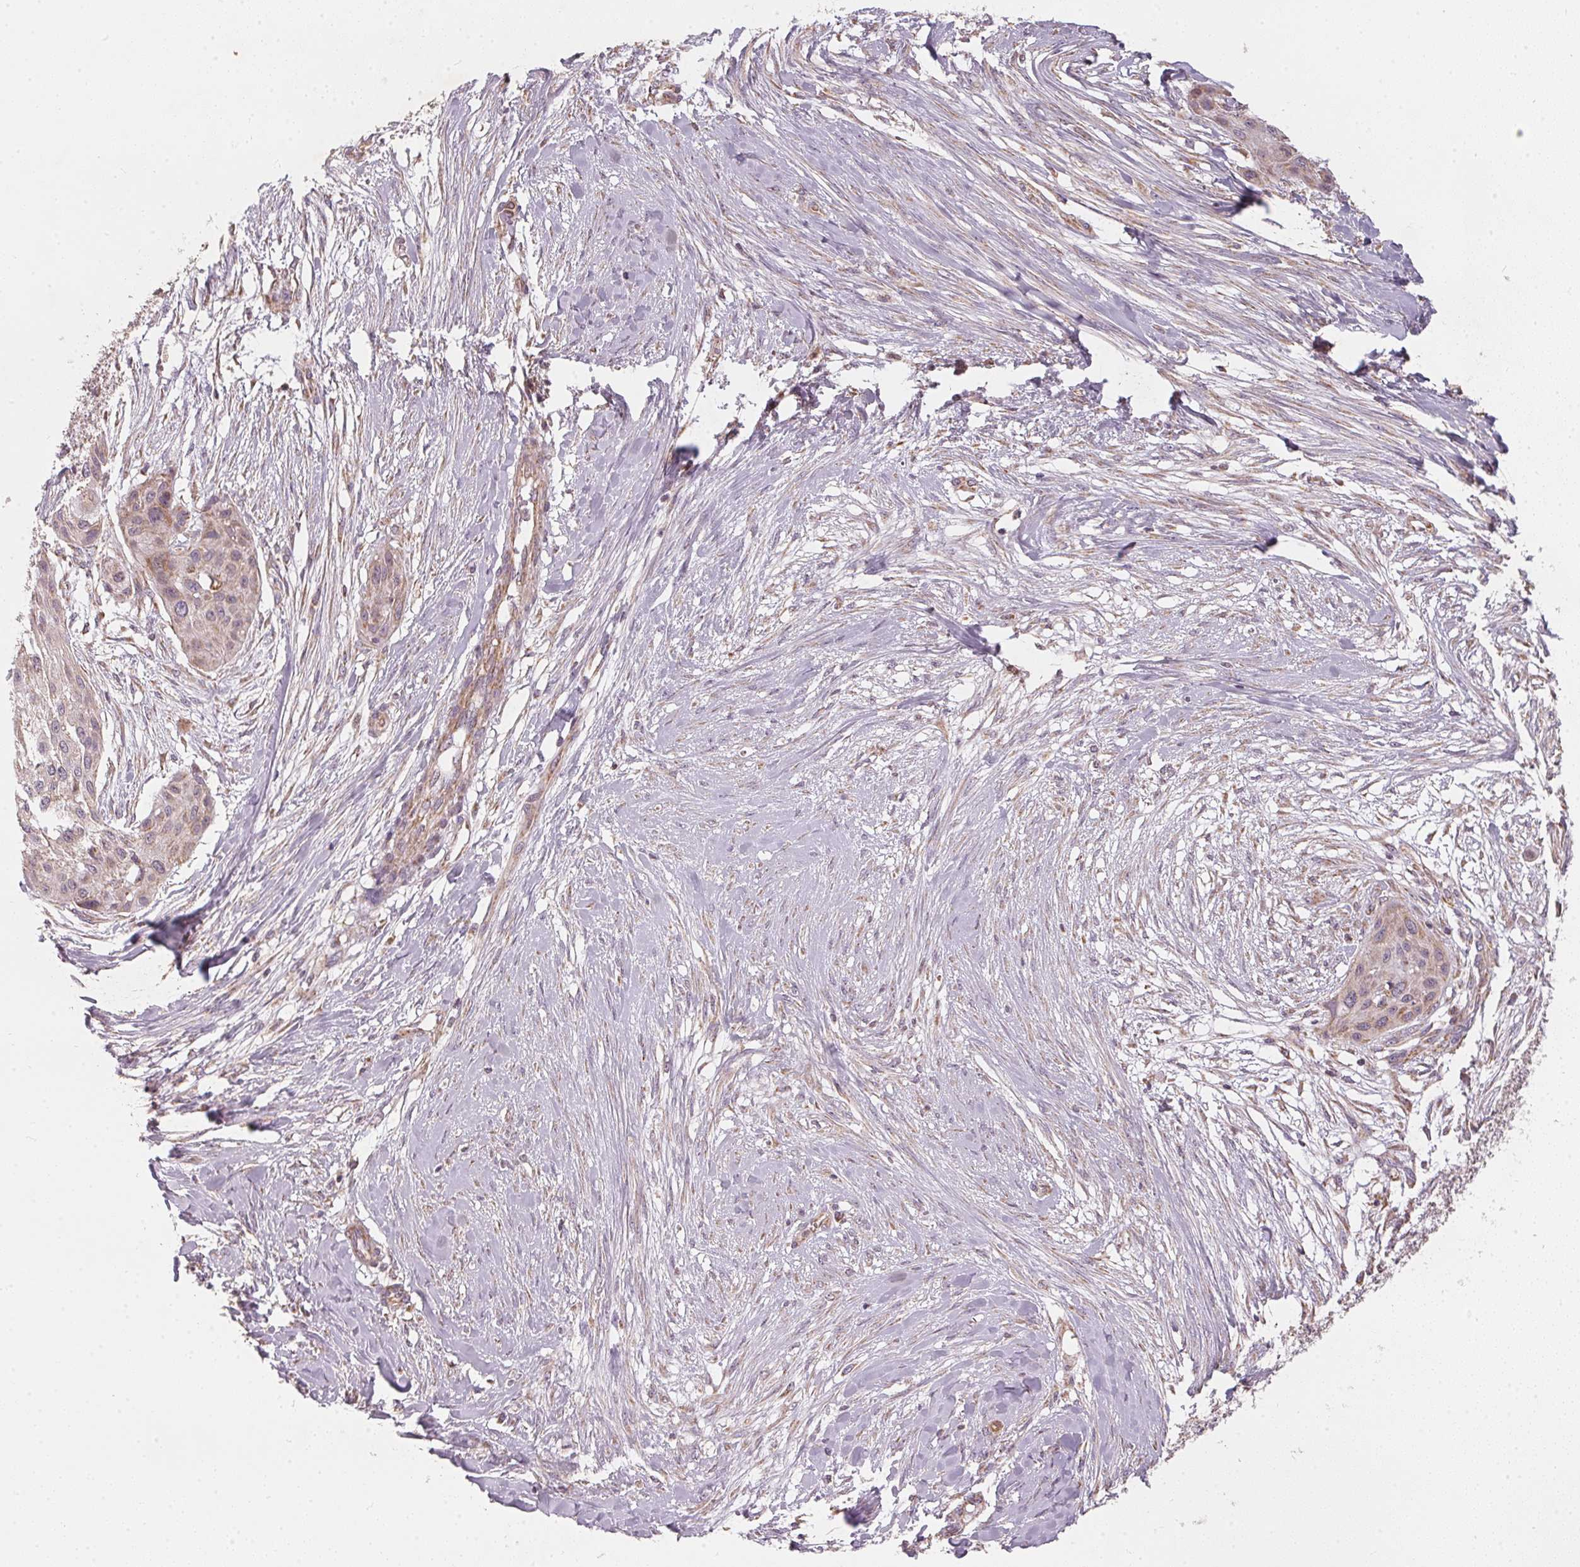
{"staining": {"intensity": "weak", "quantity": "25%-75%", "location": "cytoplasmic/membranous"}, "tissue": "skin cancer", "cell_type": "Tumor cells", "image_type": "cancer", "snomed": [{"axis": "morphology", "description": "Squamous cell carcinoma, NOS"}, {"axis": "topography", "description": "Skin"}], "caption": "The micrograph exhibits immunohistochemical staining of skin cancer. There is weak cytoplasmic/membranous staining is identified in about 25%-75% of tumor cells.", "gene": "MATCAP1", "patient": {"sex": "female", "age": 87}}